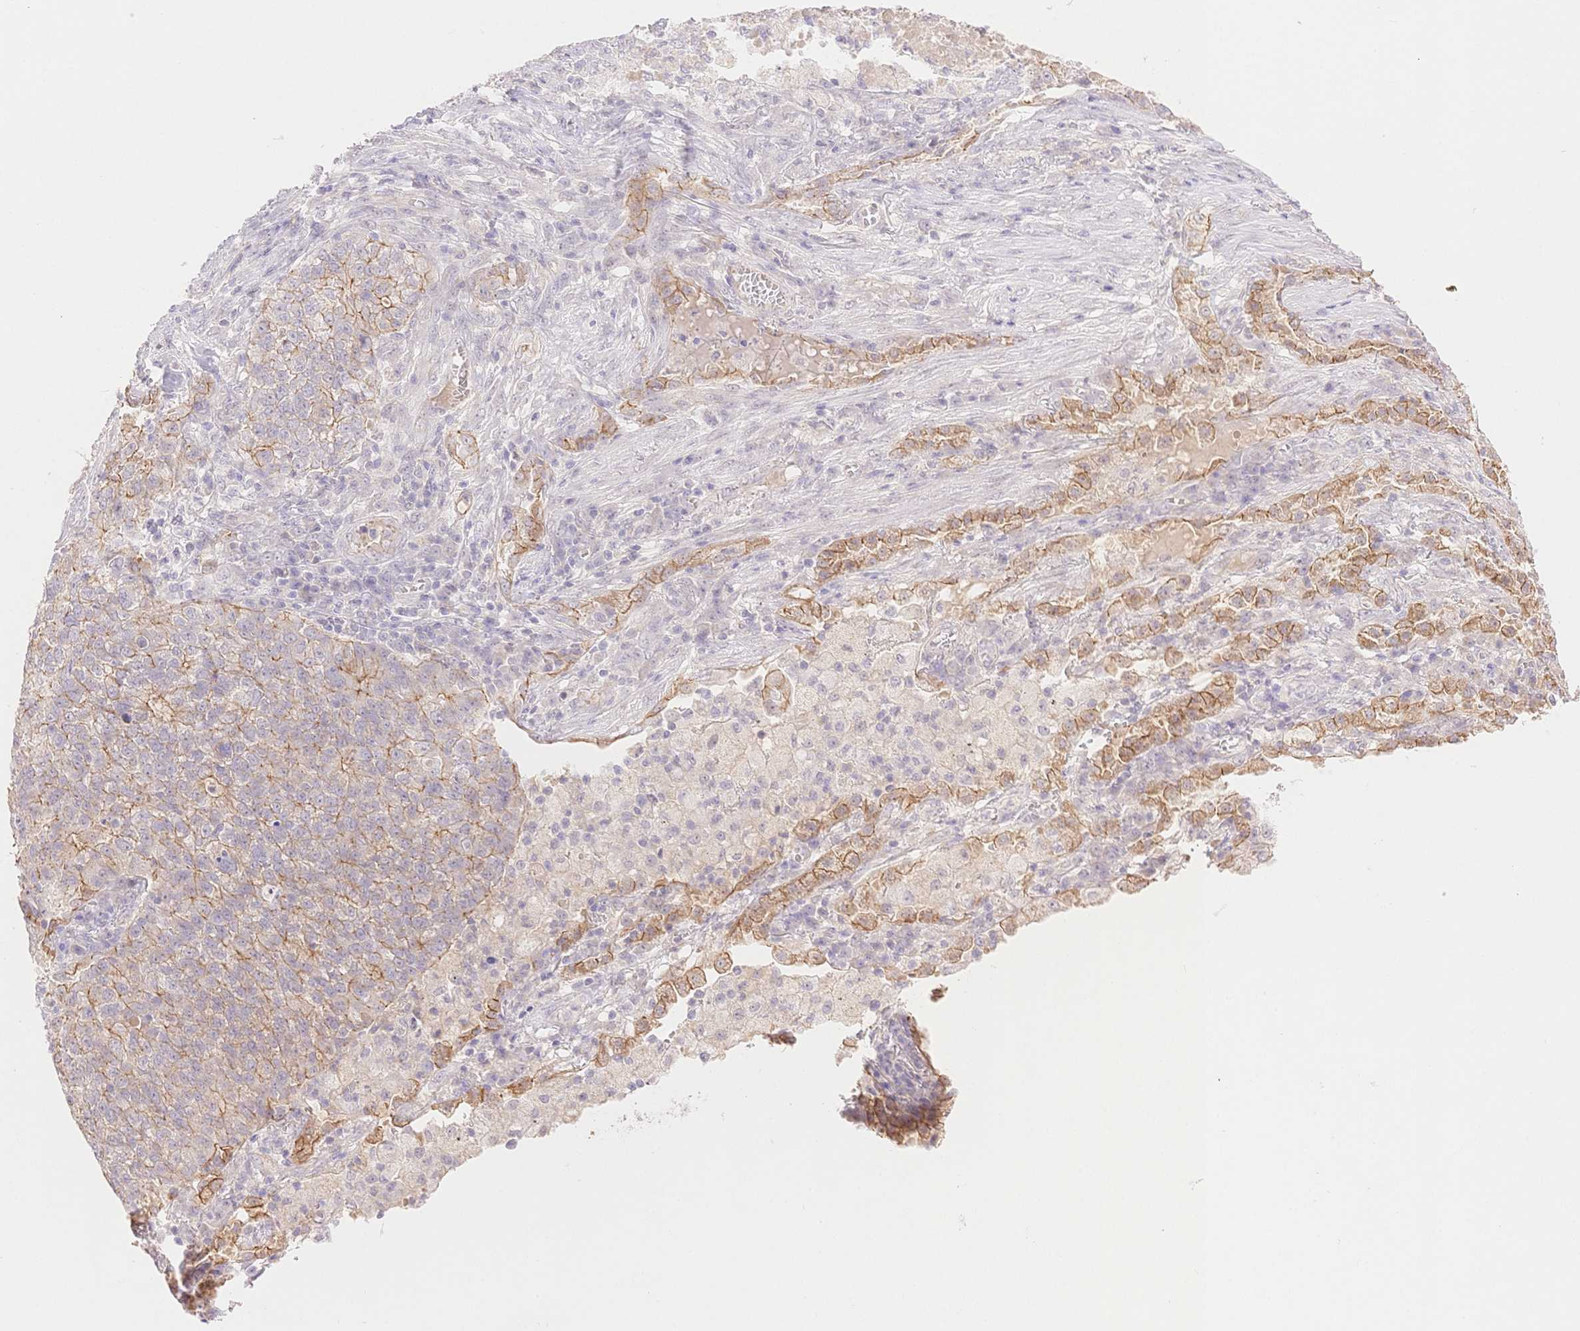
{"staining": {"intensity": "moderate", "quantity": "25%-75%", "location": "cytoplasmic/membranous"}, "tissue": "lung cancer", "cell_type": "Tumor cells", "image_type": "cancer", "snomed": [{"axis": "morphology", "description": "Adenocarcinoma, NOS"}, {"axis": "topography", "description": "Lung"}], "caption": "IHC micrograph of neoplastic tissue: adenocarcinoma (lung) stained using IHC exhibits medium levels of moderate protein expression localized specifically in the cytoplasmic/membranous of tumor cells, appearing as a cytoplasmic/membranous brown color.", "gene": "WDR54", "patient": {"sex": "male", "age": 57}}